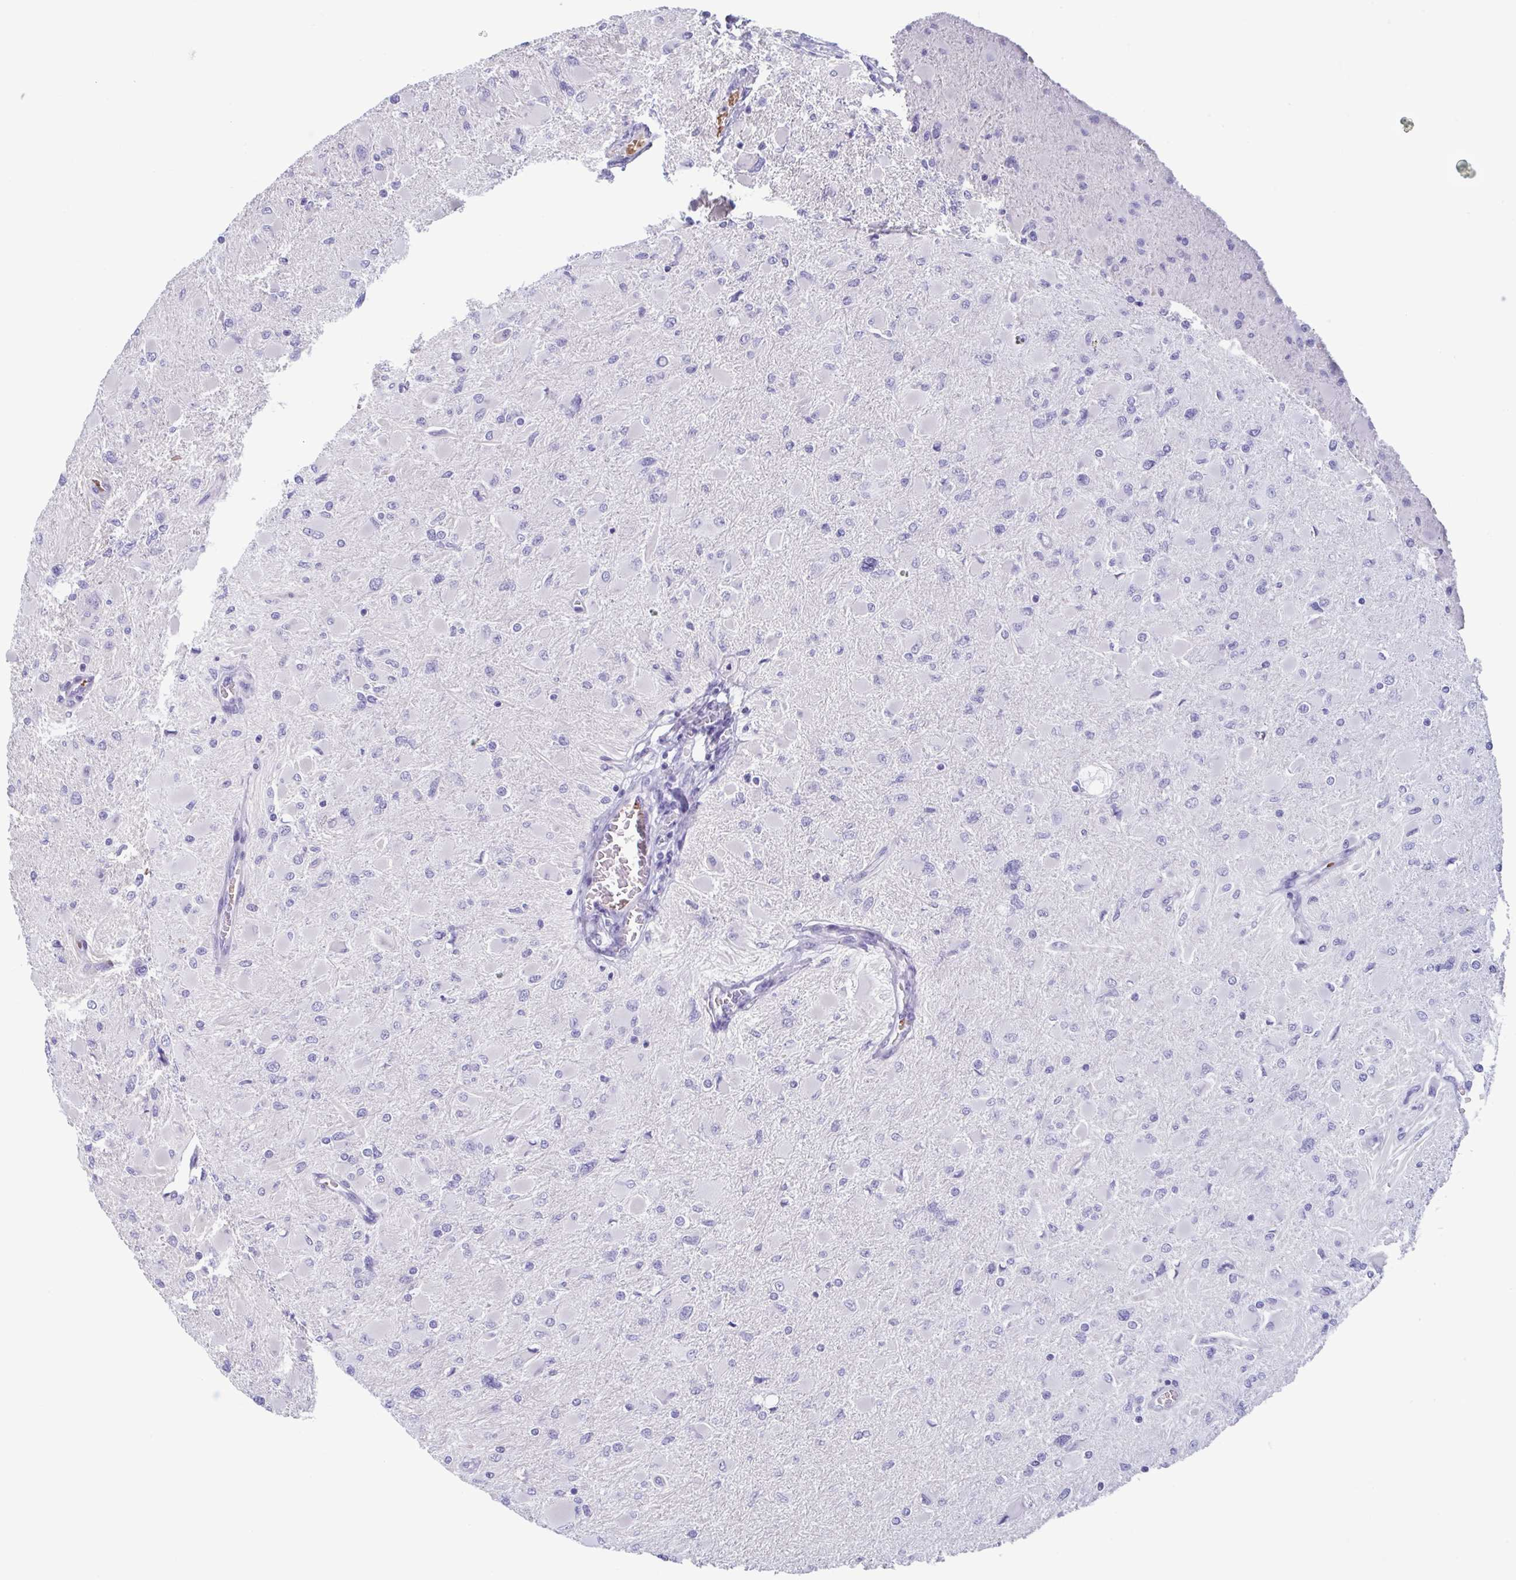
{"staining": {"intensity": "negative", "quantity": "none", "location": "none"}, "tissue": "glioma", "cell_type": "Tumor cells", "image_type": "cancer", "snomed": [{"axis": "morphology", "description": "Glioma, malignant, High grade"}, {"axis": "topography", "description": "Cerebral cortex"}], "caption": "DAB immunohistochemical staining of malignant glioma (high-grade) displays no significant staining in tumor cells.", "gene": "MORC4", "patient": {"sex": "female", "age": 36}}